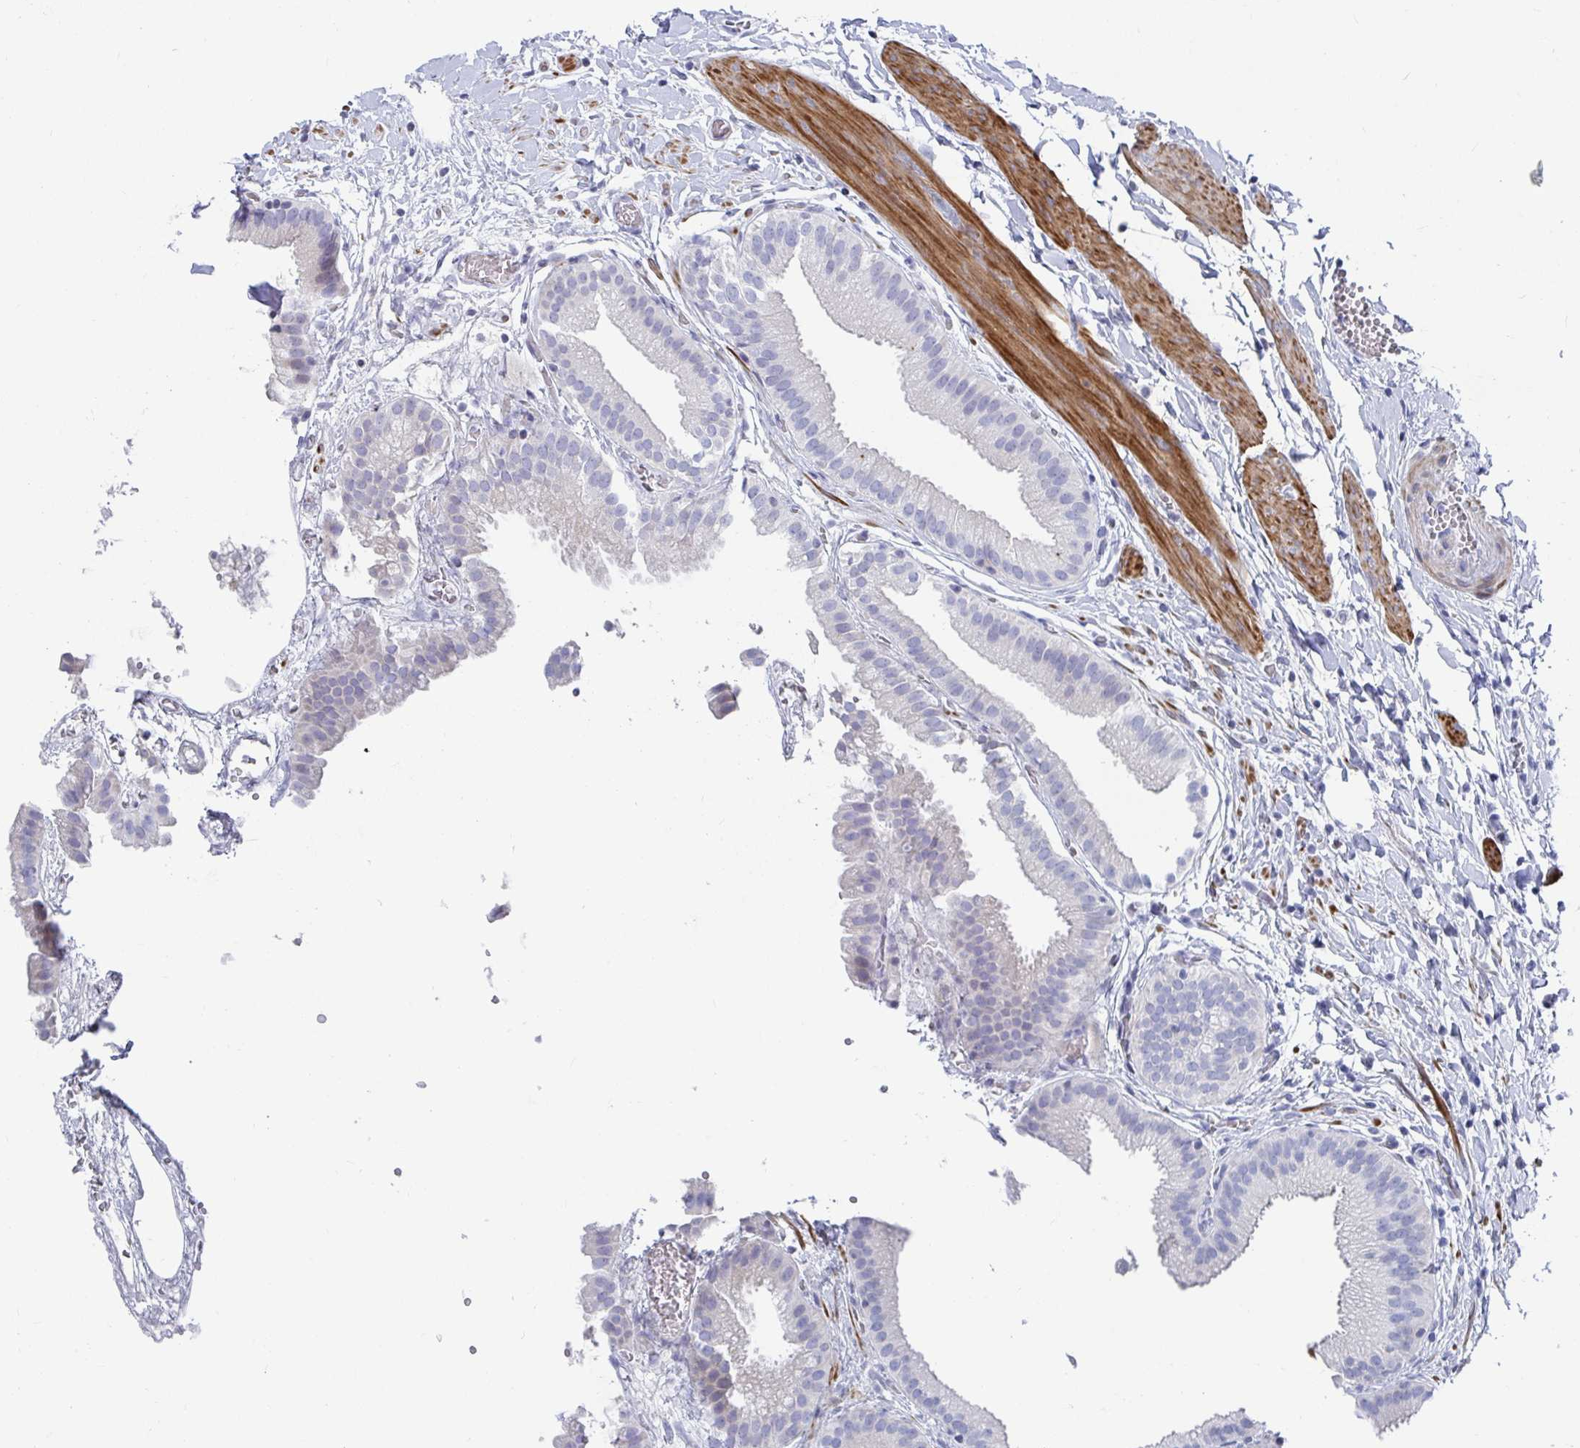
{"staining": {"intensity": "negative", "quantity": "none", "location": "none"}, "tissue": "gallbladder", "cell_type": "Glandular cells", "image_type": "normal", "snomed": [{"axis": "morphology", "description": "Normal tissue, NOS"}, {"axis": "topography", "description": "Gallbladder"}], "caption": "IHC of unremarkable human gallbladder exhibits no staining in glandular cells.", "gene": "ZFP82", "patient": {"sex": "female", "age": 63}}